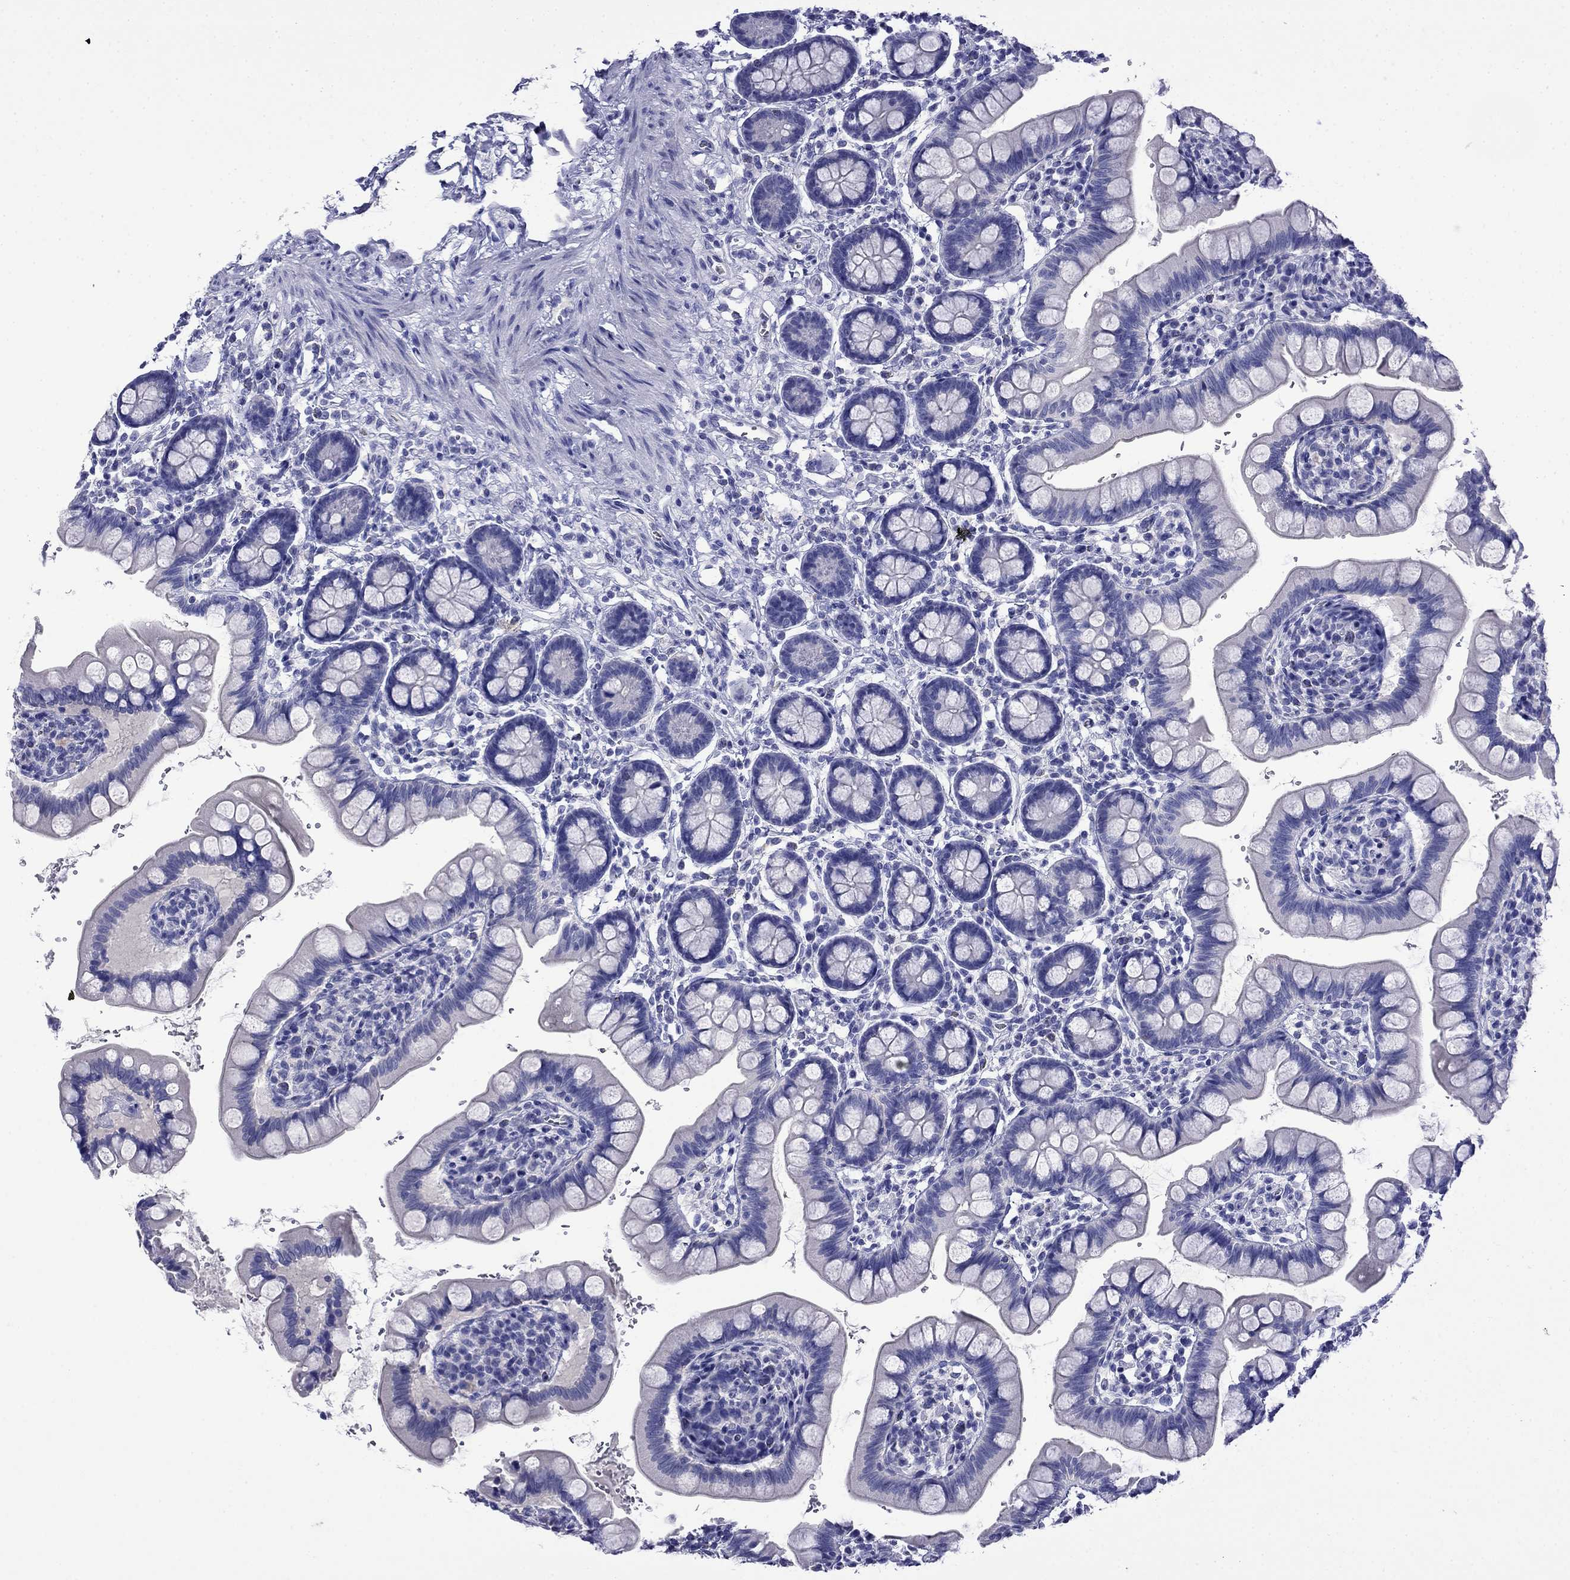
{"staining": {"intensity": "negative", "quantity": "none", "location": "none"}, "tissue": "small intestine", "cell_type": "Glandular cells", "image_type": "normal", "snomed": [{"axis": "morphology", "description": "Normal tissue, NOS"}, {"axis": "topography", "description": "Small intestine"}], "caption": "IHC of unremarkable human small intestine shows no positivity in glandular cells. The staining was performed using DAB to visualize the protein expression in brown, while the nuclei were stained in blue with hematoxylin (Magnification: 20x).", "gene": "MYO15A", "patient": {"sex": "female", "age": 56}}